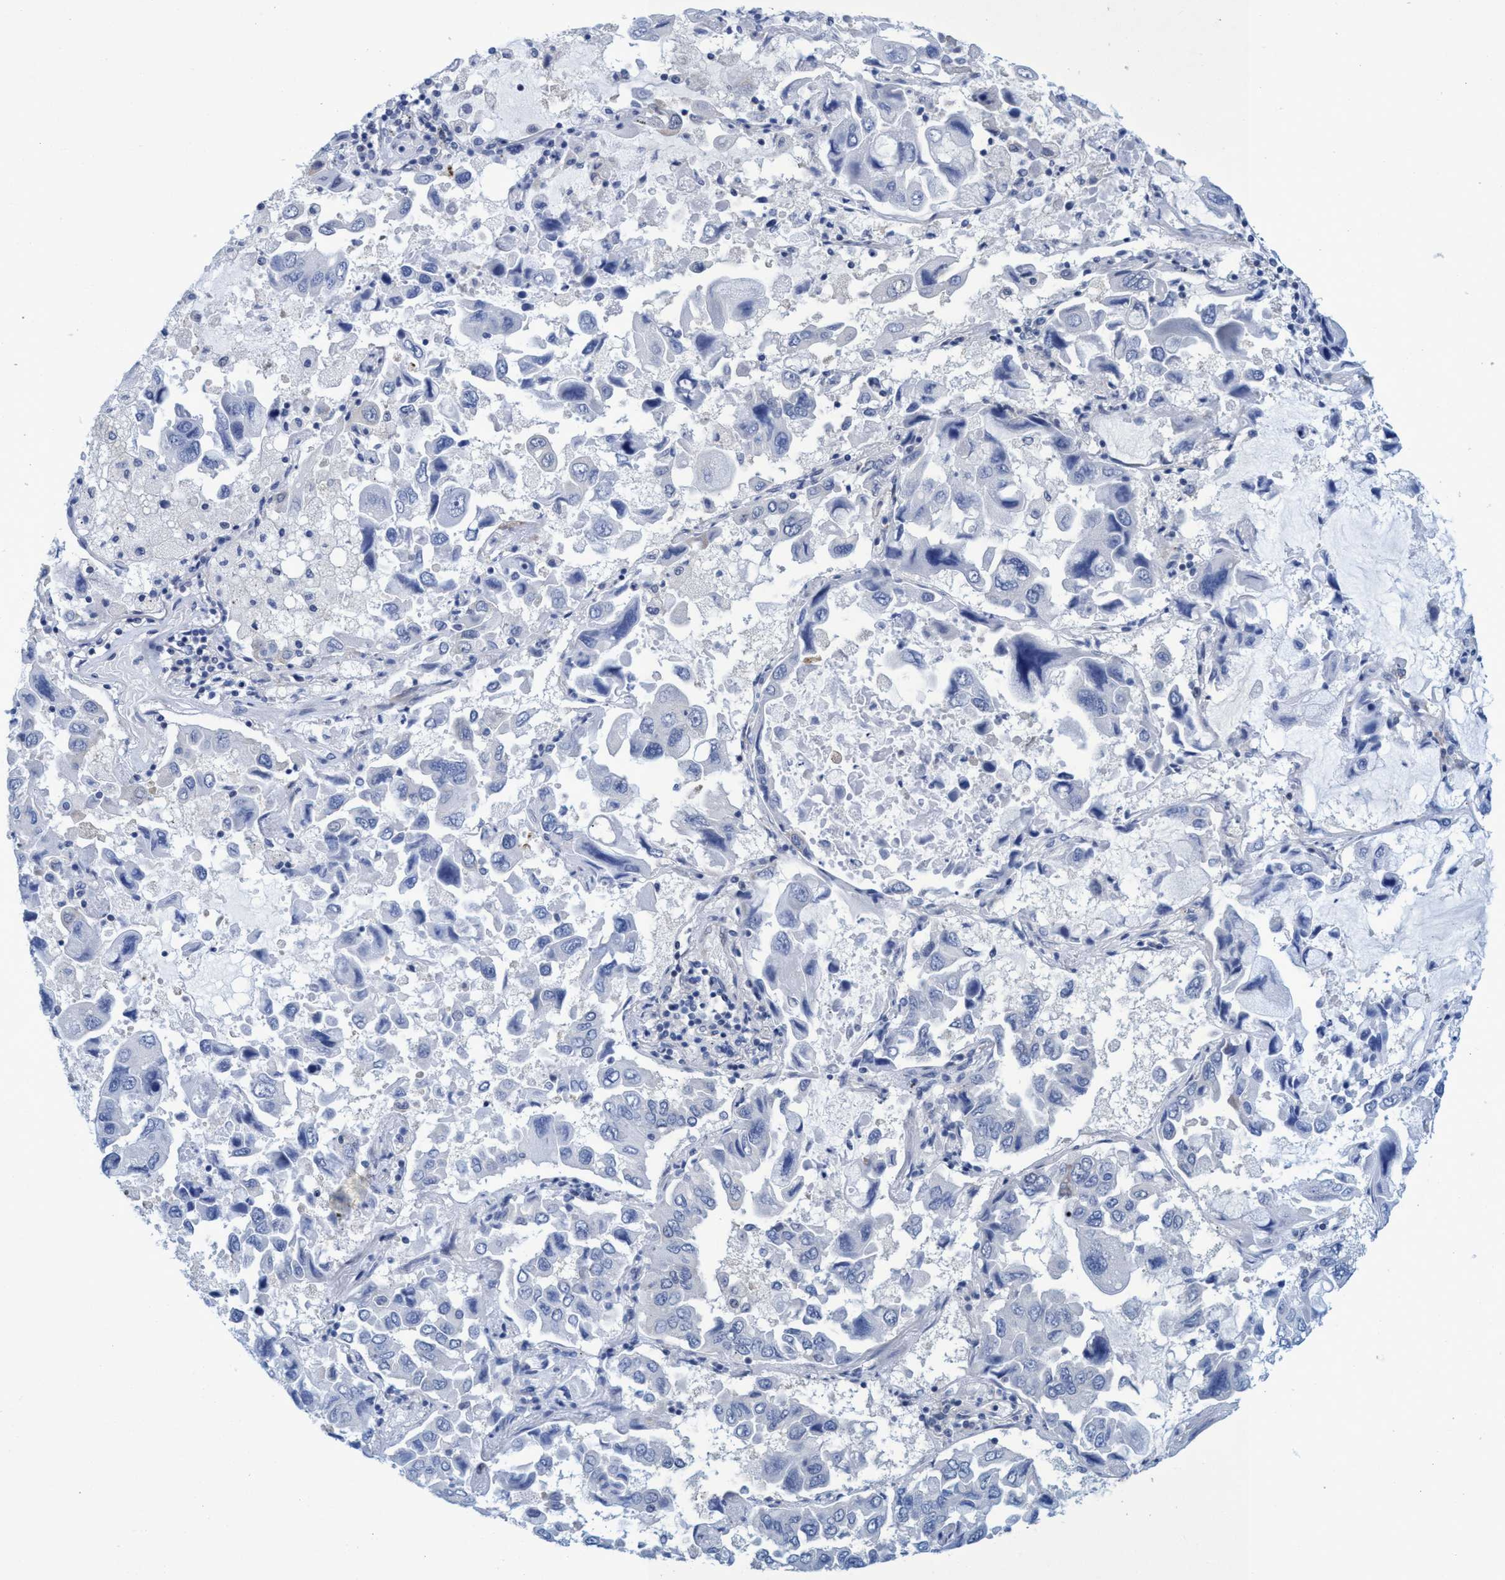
{"staining": {"intensity": "negative", "quantity": "none", "location": "none"}, "tissue": "lung cancer", "cell_type": "Tumor cells", "image_type": "cancer", "snomed": [{"axis": "morphology", "description": "Adenocarcinoma, NOS"}, {"axis": "topography", "description": "Lung"}], "caption": "A photomicrograph of lung cancer stained for a protein exhibits no brown staining in tumor cells. (Brightfield microscopy of DAB immunohistochemistry (IHC) at high magnification).", "gene": "R3HCC1", "patient": {"sex": "male", "age": 64}}